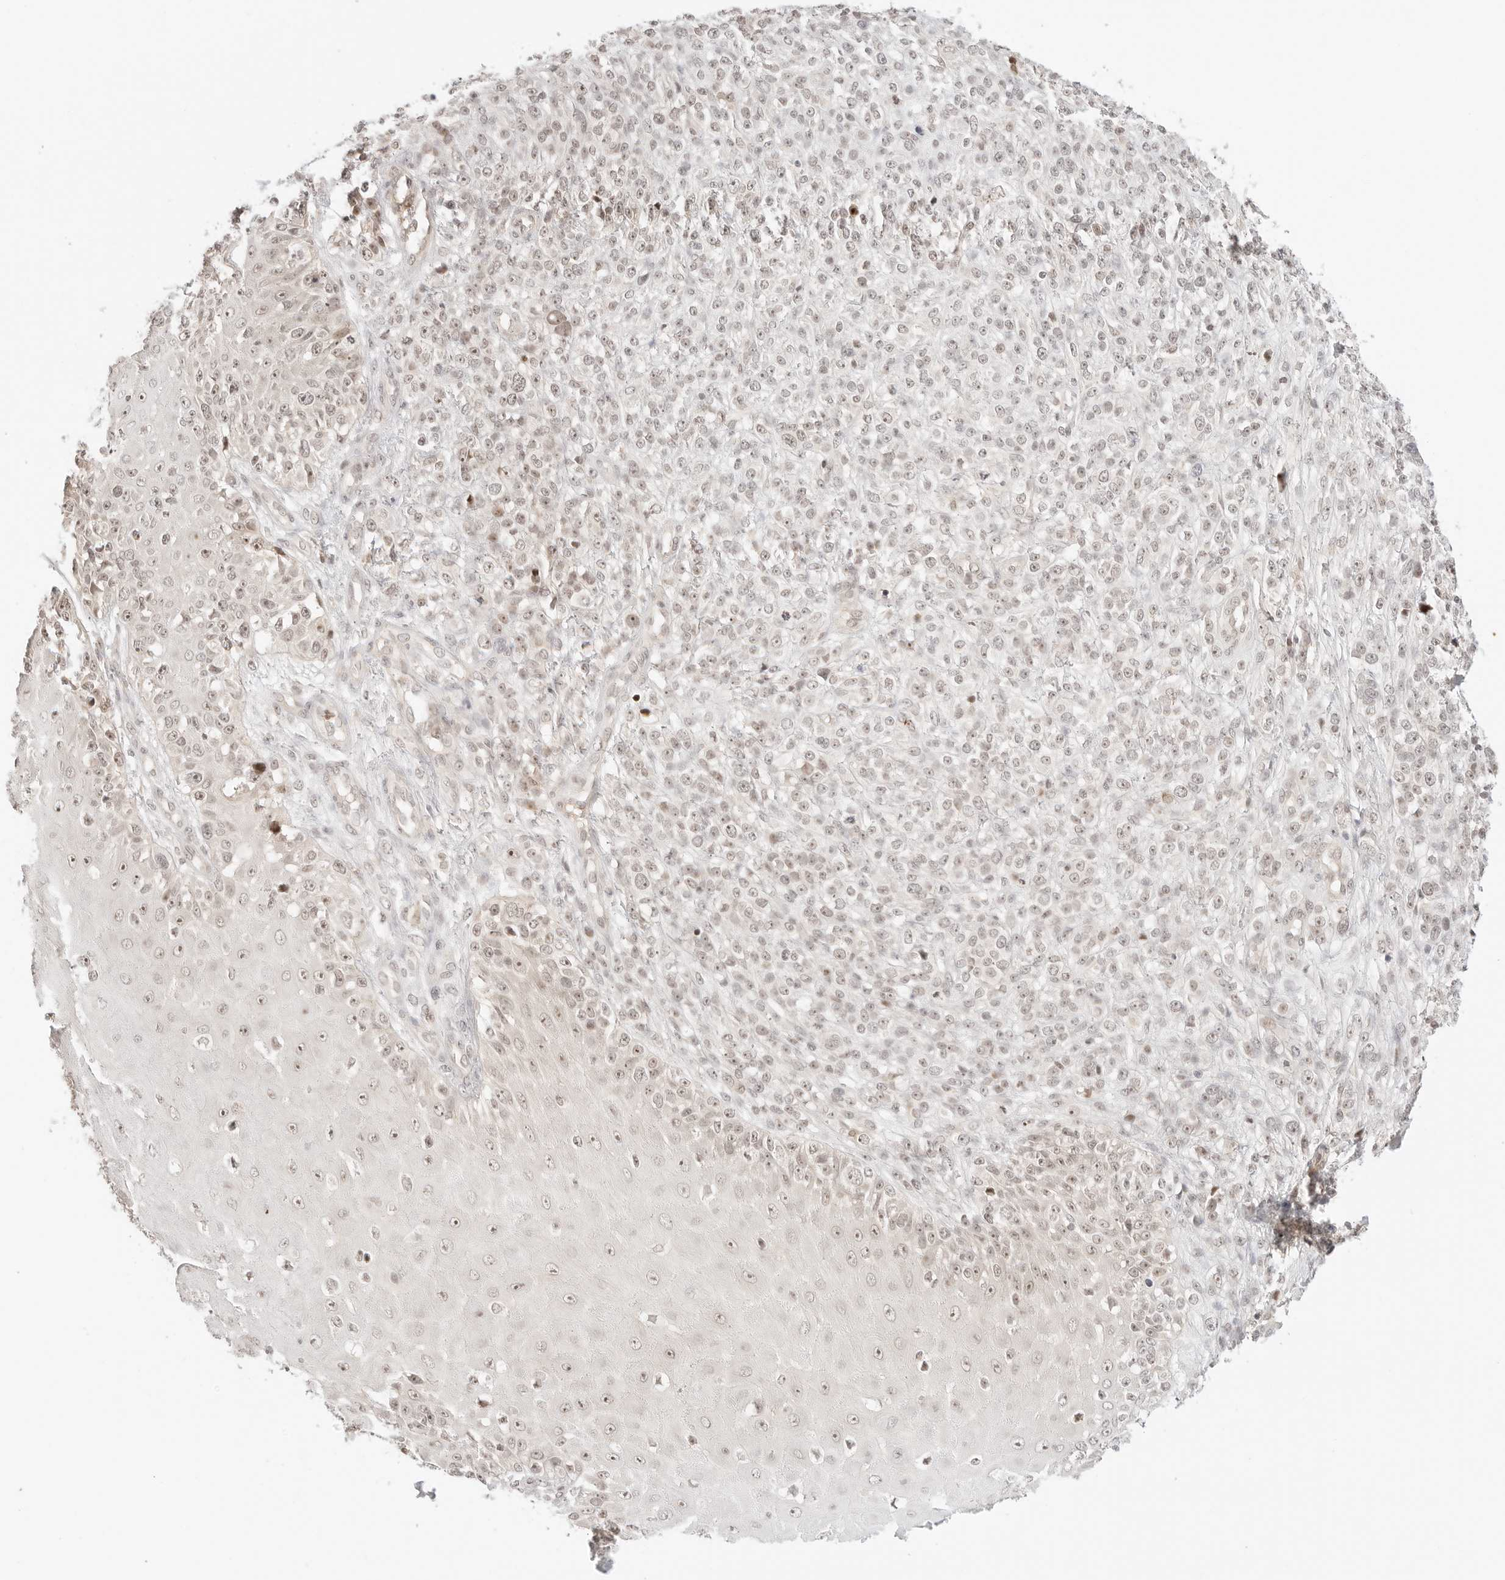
{"staining": {"intensity": "moderate", "quantity": "25%-75%", "location": "nuclear"}, "tissue": "melanoma", "cell_type": "Tumor cells", "image_type": "cancer", "snomed": [{"axis": "morphology", "description": "Malignant melanoma, NOS"}, {"axis": "topography", "description": "Skin"}], "caption": "Immunohistochemistry (IHC) staining of malignant melanoma, which demonstrates medium levels of moderate nuclear staining in approximately 25%-75% of tumor cells indicating moderate nuclear protein positivity. The staining was performed using DAB (3,3'-diaminobenzidine) (brown) for protein detection and nuclei were counterstained in hematoxylin (blue).", "gene": "RPS6KL1", "patient": {"sex": "female", "age": 55}}